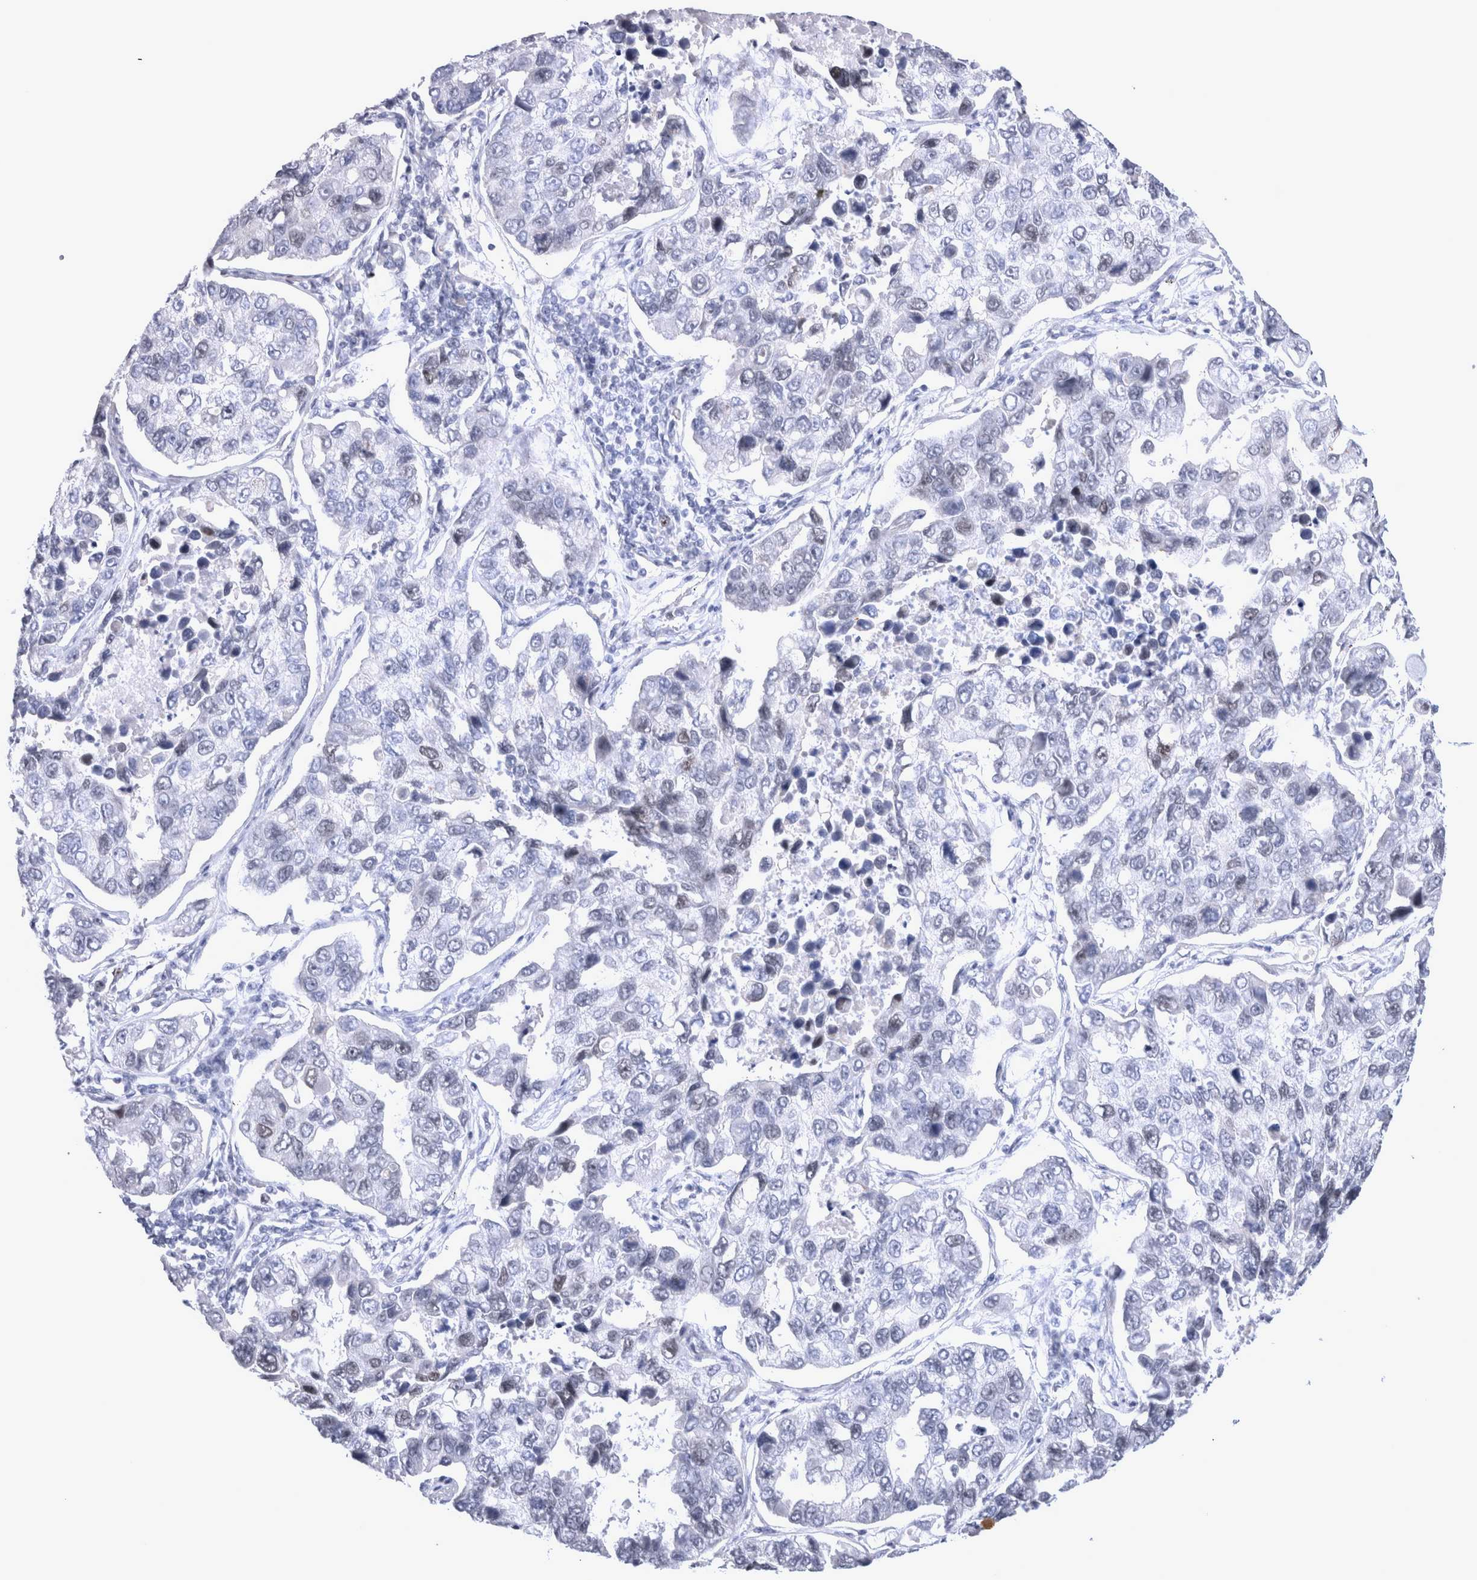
{"staining": {"intensity": "negative", "quantity": "none", "location": "none"}, "tissue": "lung cancer", "cell_type": "Tumor cells", "image_type": "cancer", "snomed": [{"axis": "morphology", "description": "Adenocarcinoma, NOS"}, {"axis": "topography", "description": "Lung"}], "caption": "A photomicrograph of human lung adenocarcinoma is negative for staining in tumor cells.", "gene": "KIF18B", "patient": {"sex": "male", "age": 64}}